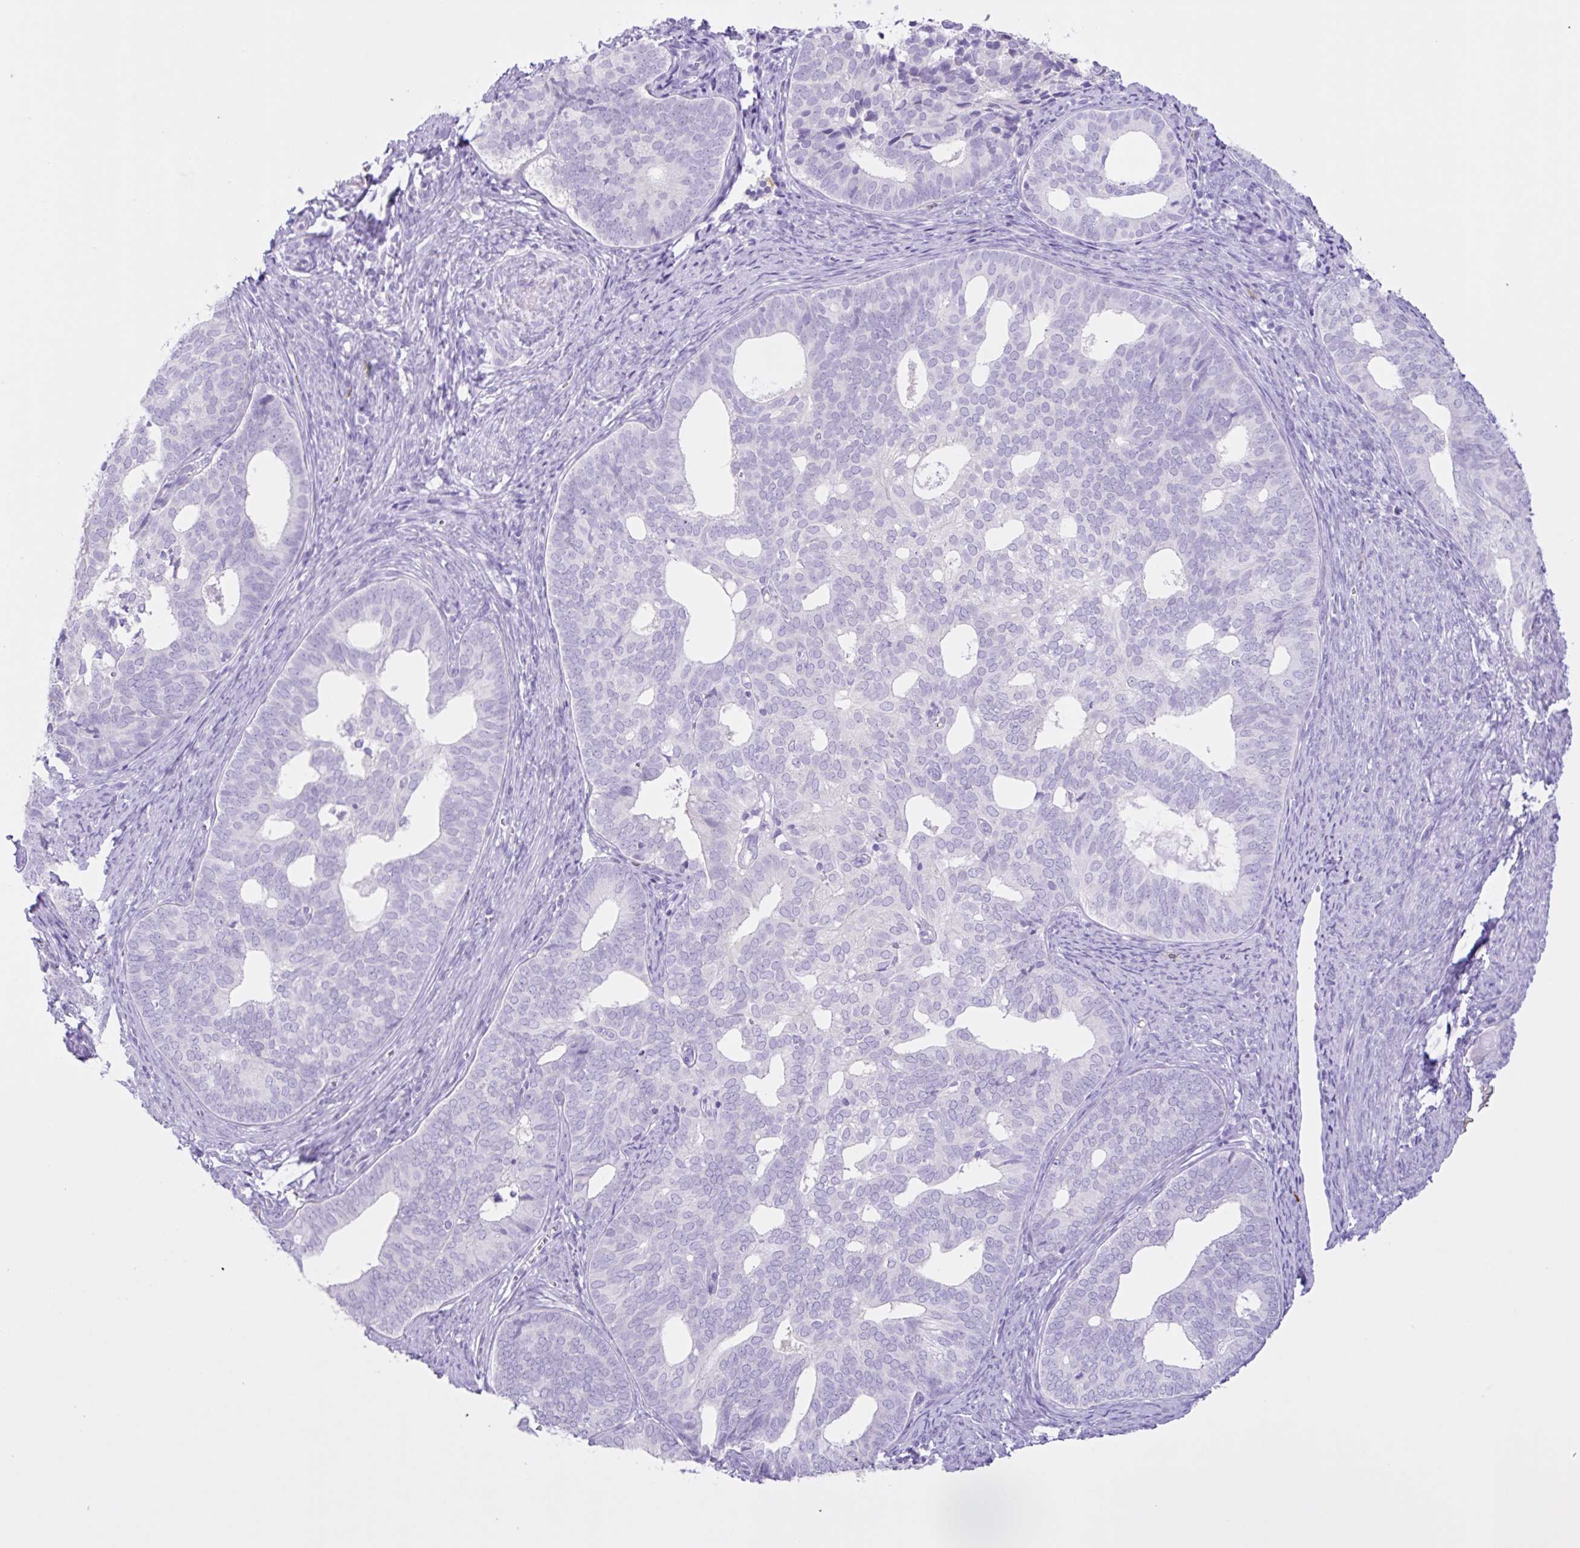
{"staining": {"intensity": "negative", "quantity": "none", "location": "none"}, "tissue": "endometrial cancer", "cell_type": "Tumor cells", "image_type": "cancer", "snomed": [{"axis": "morphology", "description": "Adenocarcinoma, NOS"}, {"axis": "topography", "description": "Endometrium"}], "caption": "Endometrial cancer (adenocarcinoma) was stained to show a protein in brown. There is no significant expression in tumor cells.", "gene": "CST11", "patient": {"sex": "female", "age": 75}}